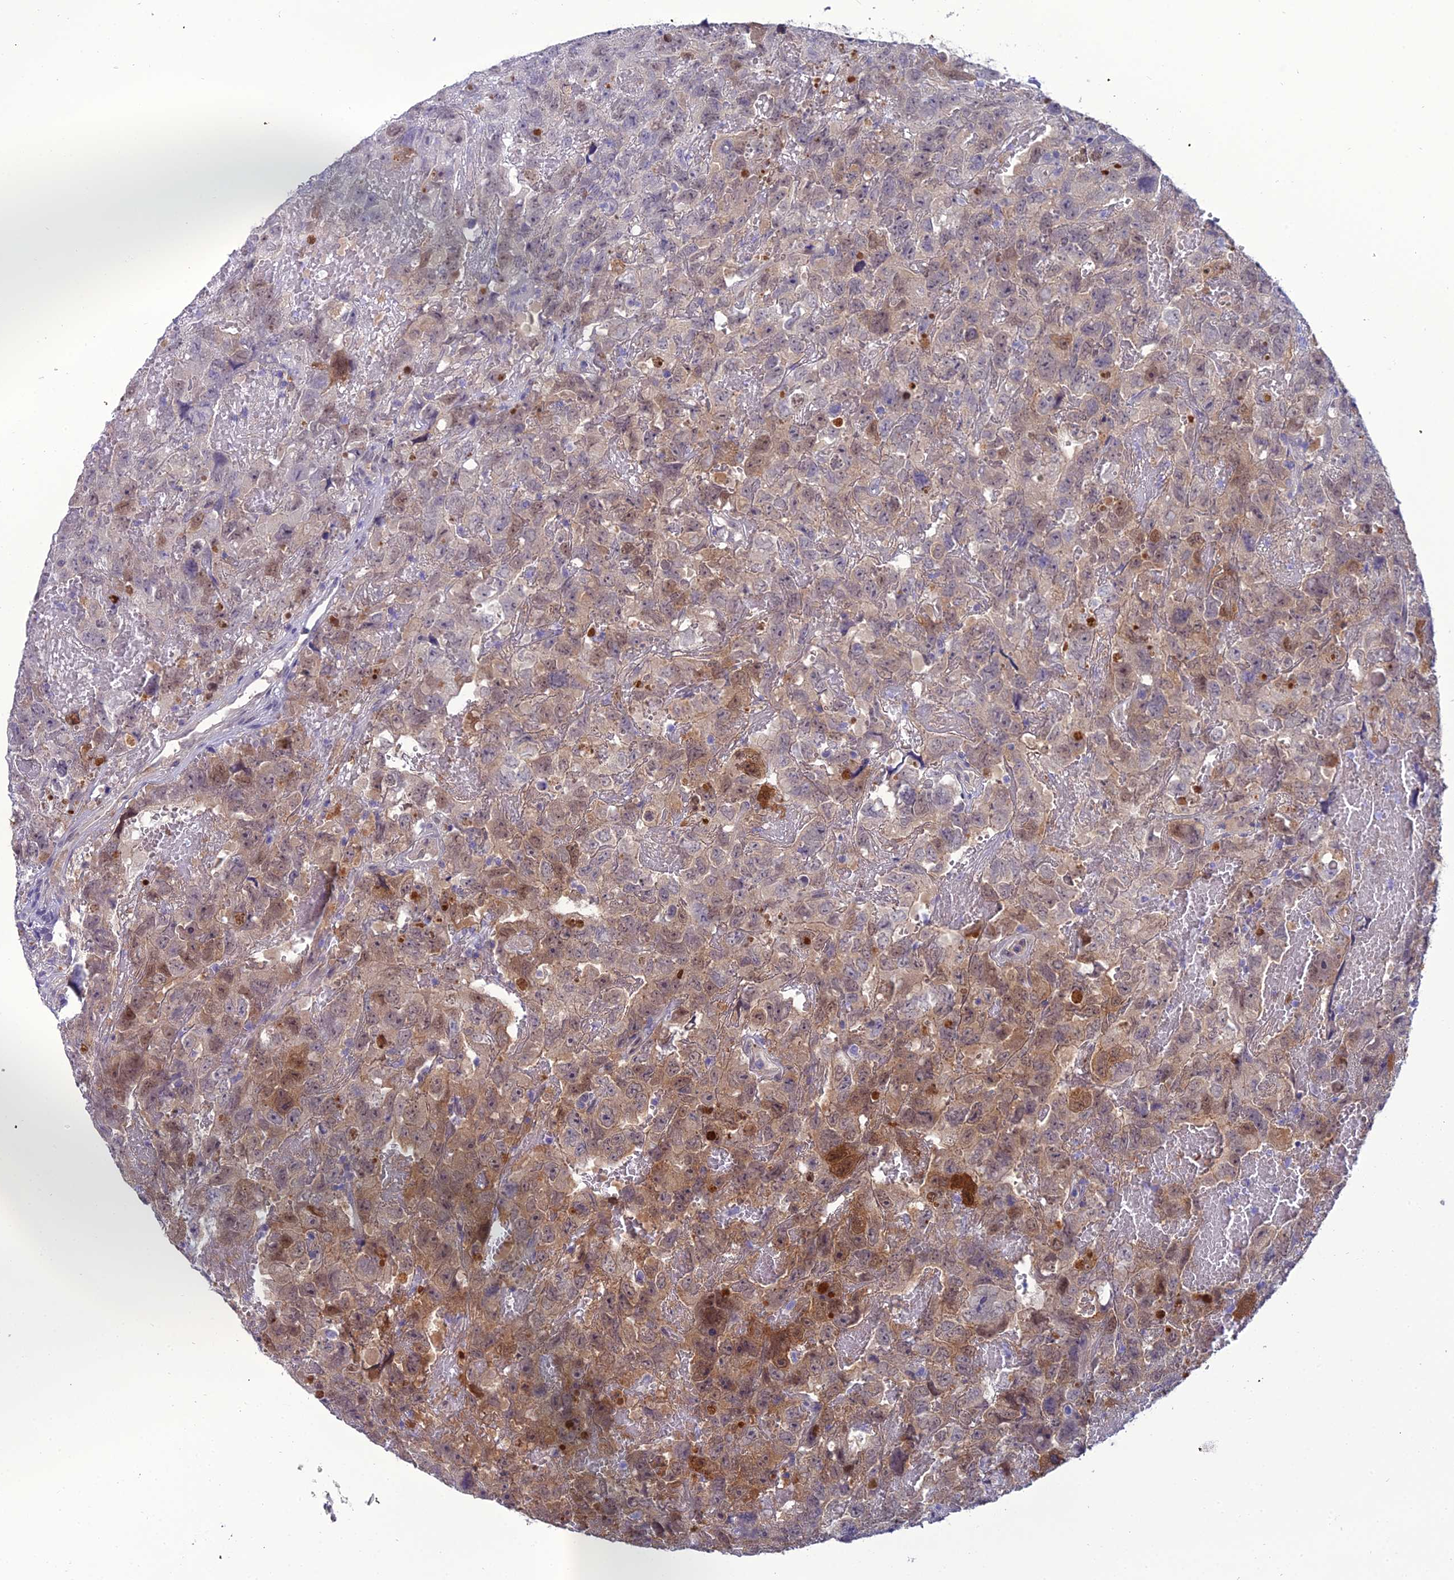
{"staining": {"intensity": "weak", "quantity": "25%-75%", "location": "cytoplasmic/membranous"}, "tissue": "testis cancer", "cell_type": "Tumor cells", "image_type": "cancer", "snomed": [{"axis": "morphology", "description": "Carcinoma, Embryonal, NOS"}, {"axis": "topography", "description": "Testis"}], "caption": "Tumor cells exhibit weak cytoplasmic/membranous positivity in about 25%-75% of cells in testis cancer (embryonal carcinoma). The protein of interest is stained brown, and the nuclei are stained in blue (DAB (3,3'-diaminobenzidine) IHC with brightfield microscopy, high magnification).", "gene": "GNPNAT1", "patient": {"sex": "male", "age": 45}}